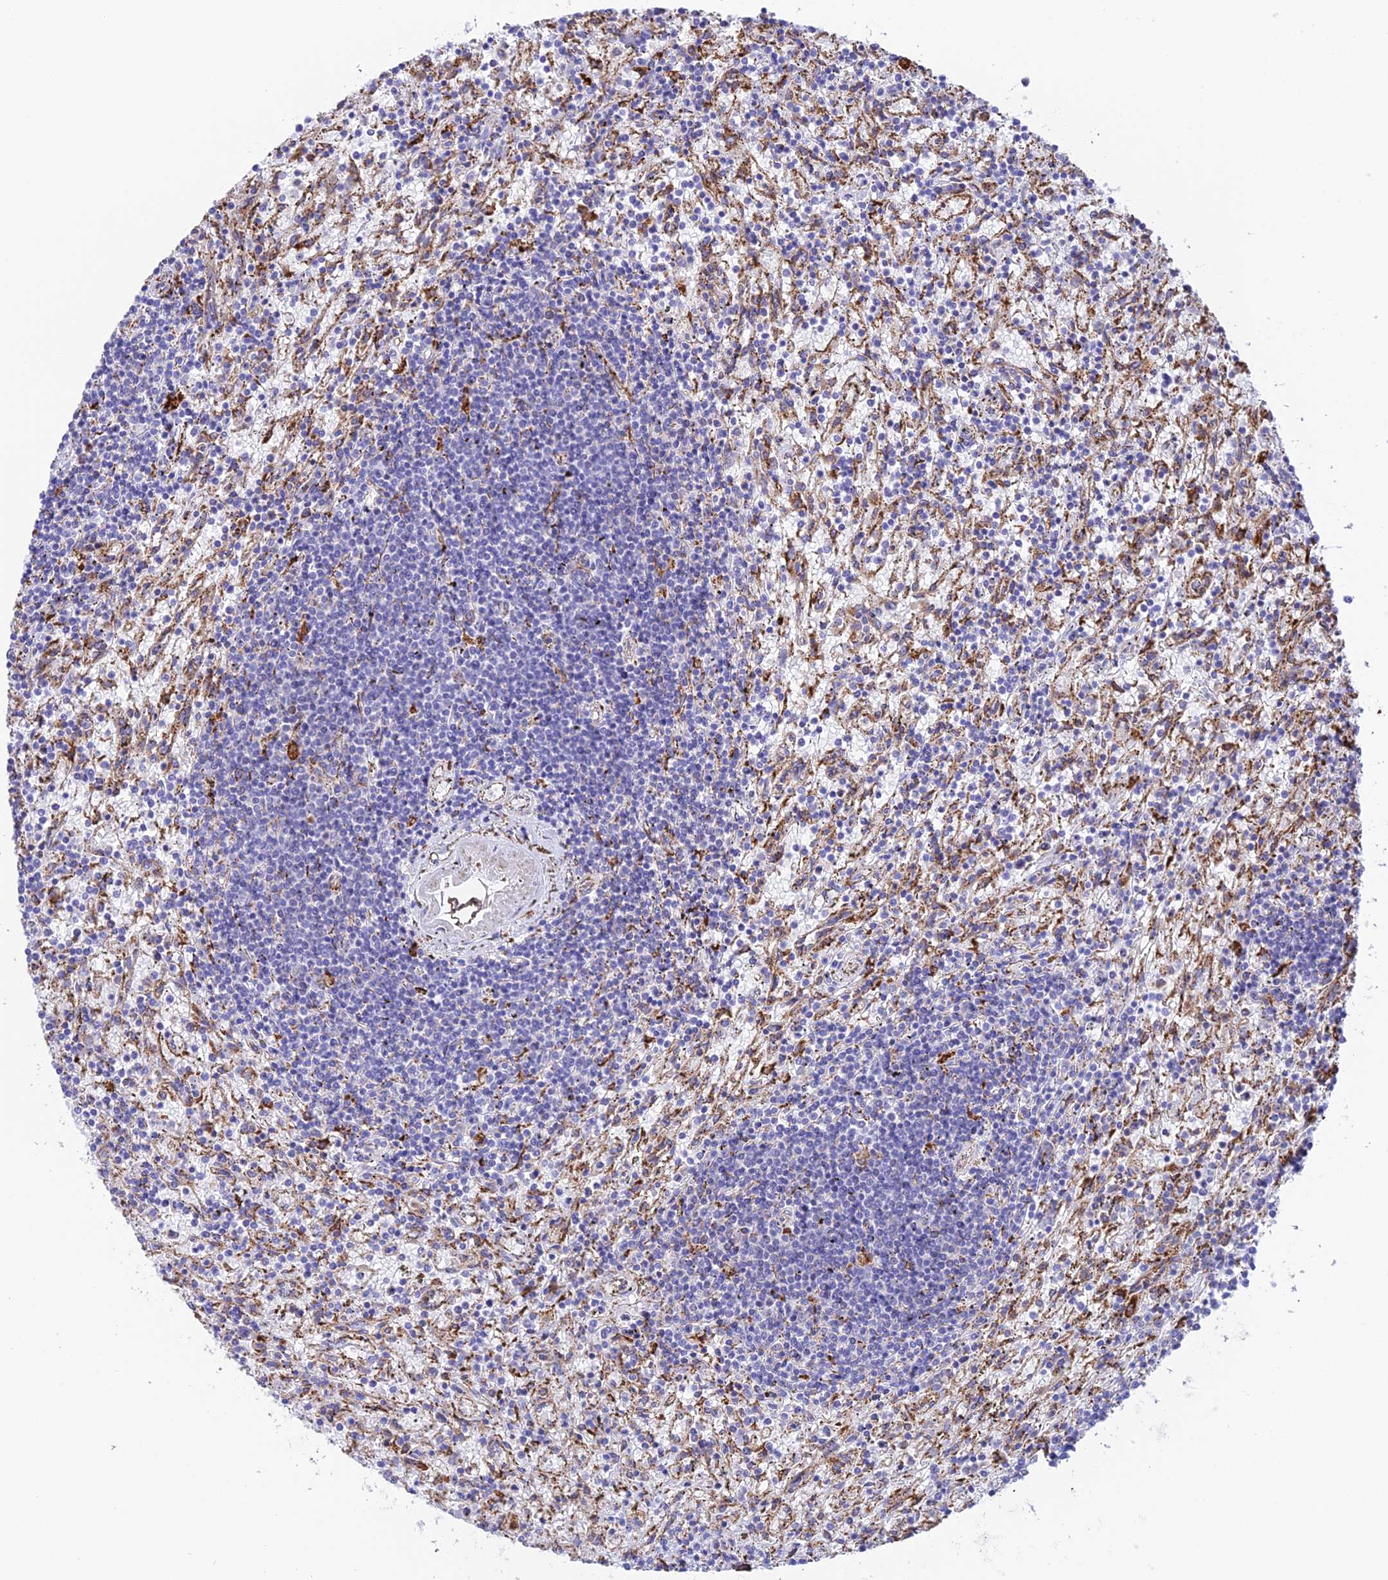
{"staining": {"intensity": "negative", "quantity": "none", "location": "none"}, "tissue": "lymphoma", "cell_type": "Tumor cells", "image_type": "cancer", "snomed": [{"axis": "morphology", "description": "Malignant lymphoma, non-Hodgkin's type, Low grade"}, {"axis": "topography", "description": "Spleen"}], "caption": "Immunohistochemistry (IHC) photomicrograph of low-grade malignant lymphoma, non-Hodgkin's type stained for a protein (brown), which displays no staining in tumor cells. (Immunohistochemistry (IHC), brightfield microscopy, high magnification).", "gene": "TUBGCP6", "patient": {"sex": "male", "age": 76}}